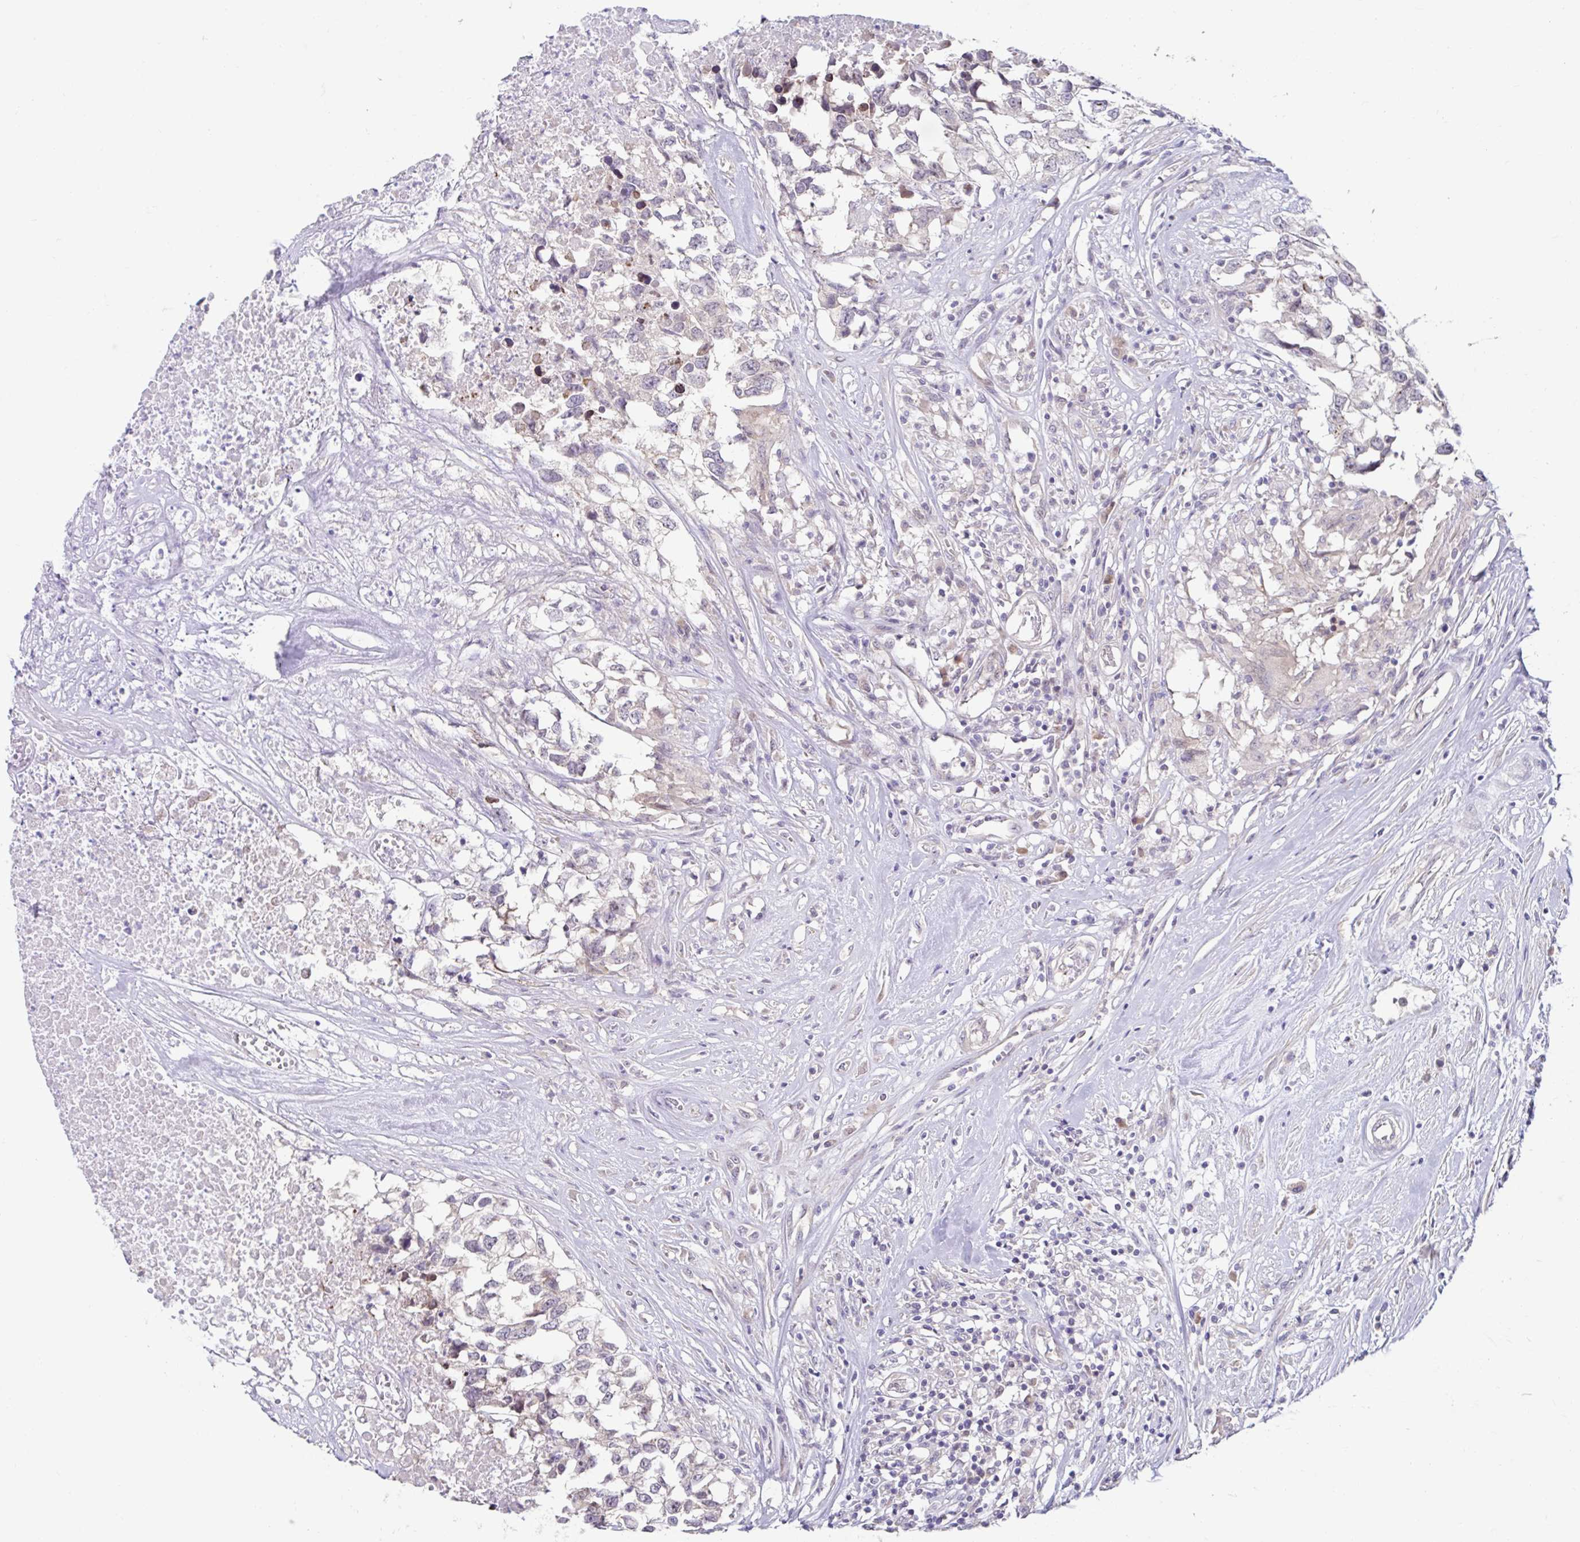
{"staining": {"intensity": "negative", "quantity": "none", "location": "none"}, "tissue": "testis cancer", "cell_type": "Tumor cells", "image_type": "cancer", "snomed": [{"axis": "morphology", "description": "Carcinoma, Embryonal, NOS"}, {"axis": "topography", "description": "Testis"}], "caption": "The image shows no staining of tumor cells in testis cancer.", "gene": "NT5C1B", "patient": {"sex": "male", "age": 83}}